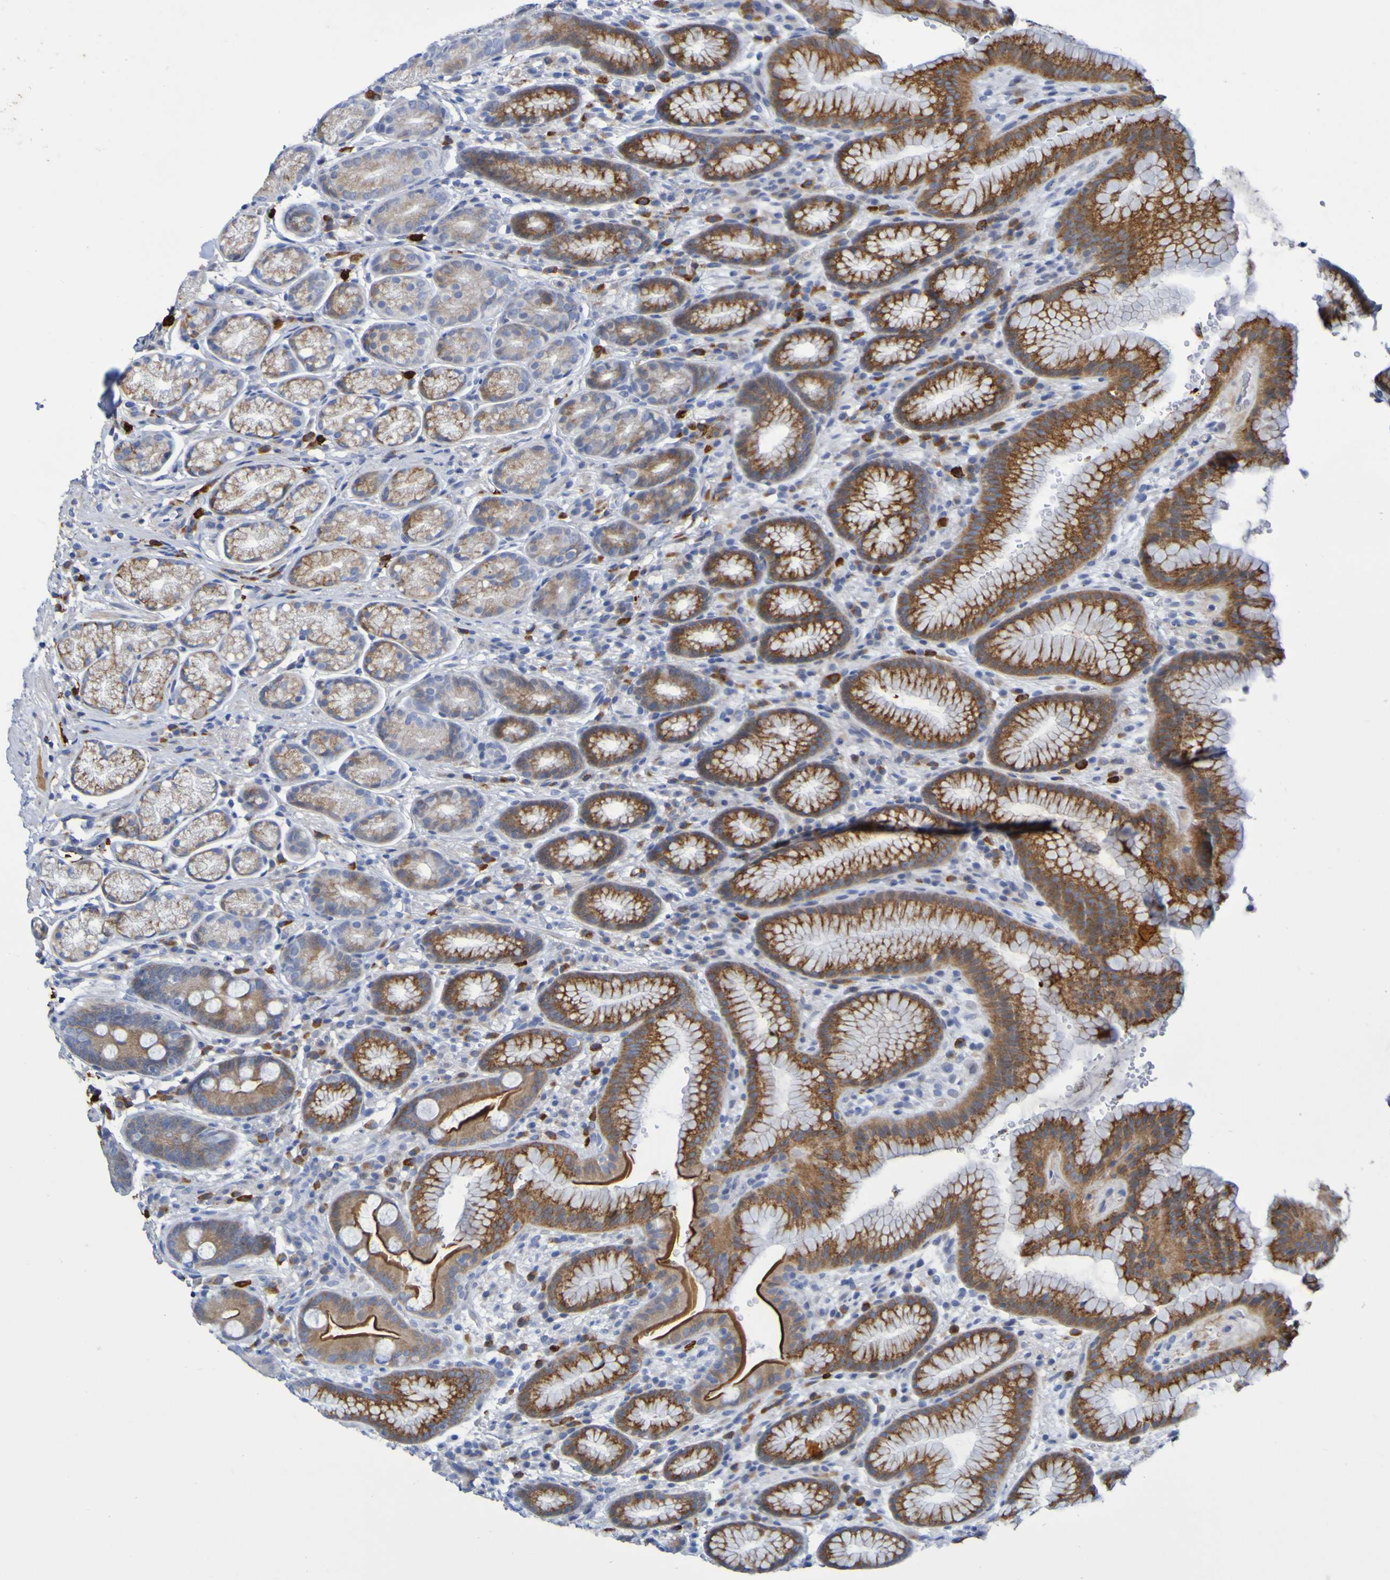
{"staining": {"intensity": "moderate", "quantity": "25%-75%", "location": "cytoplasmic/membranous"}, "tissue": "stomach", "cell_type": "Glandular cells", "image_type": "normal", "snomed": [{"axis": "morphology", "description": "Normal tissue, NOS"}, {"axis": "topography", "description": "Stomach, lower"}], "caption": "Immunohistochemical staining of benign stomach demonstrates moderate cytoplasmic/membranous protein positivity in about 25%-75% of glandular cells.", "gene": "C11orf24", "patient": {"sex": "male", "age": 52}}